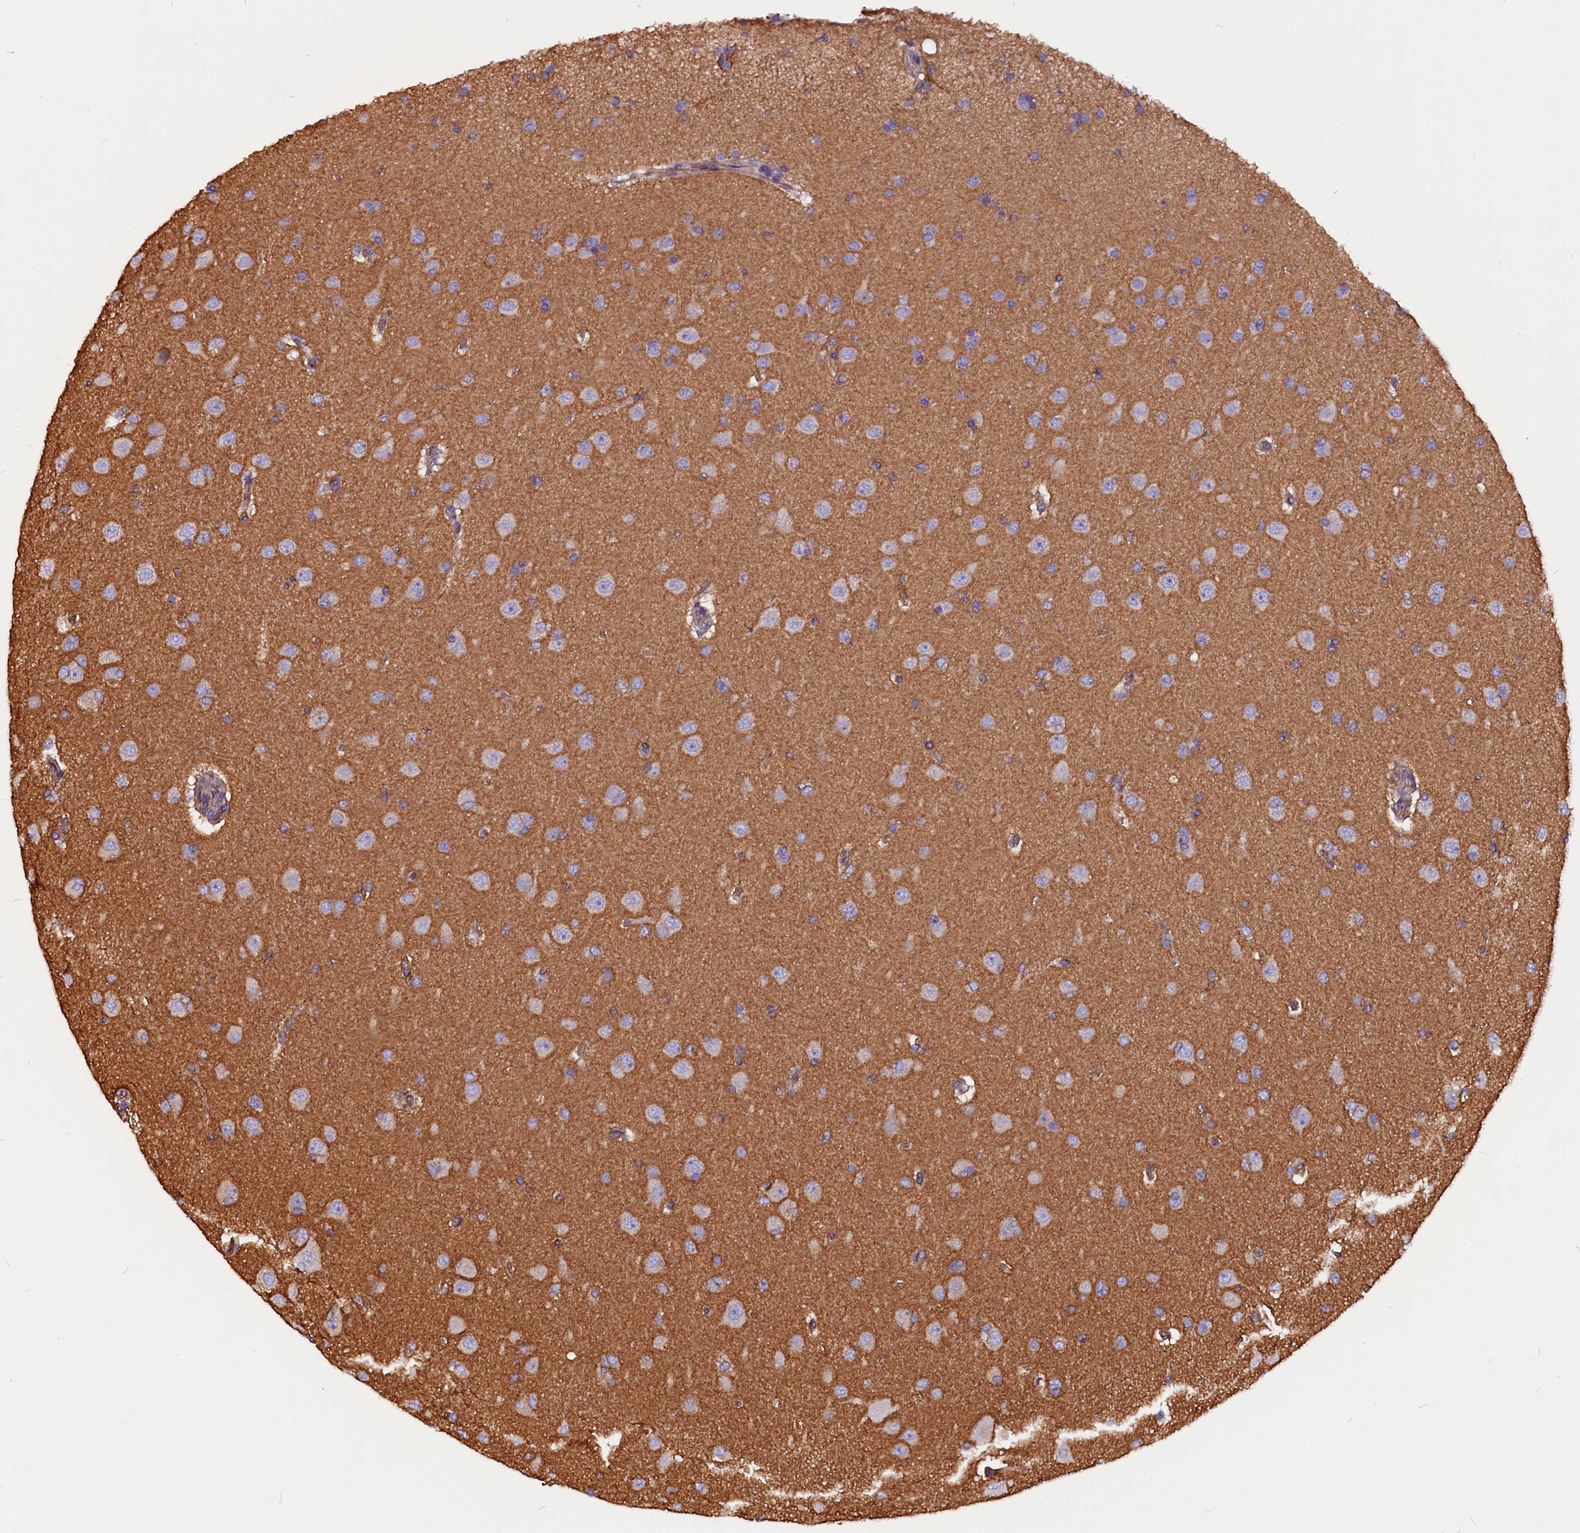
{"staining": {"intensity": "negative", "quantity": "none", "location": "none"}, "tissue": "glioma", "cell_type": "Tumor cells", "image_type": "cancer", "snomed": [{"axis": "morphology", "description": "Glioma, malignant, High grade"}, {"axis": "topography", "description": "Brain"}], "caption": "Immunohistochemical staining of human malignant glioma (high-grade) shows no significant staining in tumor cells.", "gene": "ZNF749", "patient": {"sex": "male", "age": 72}}